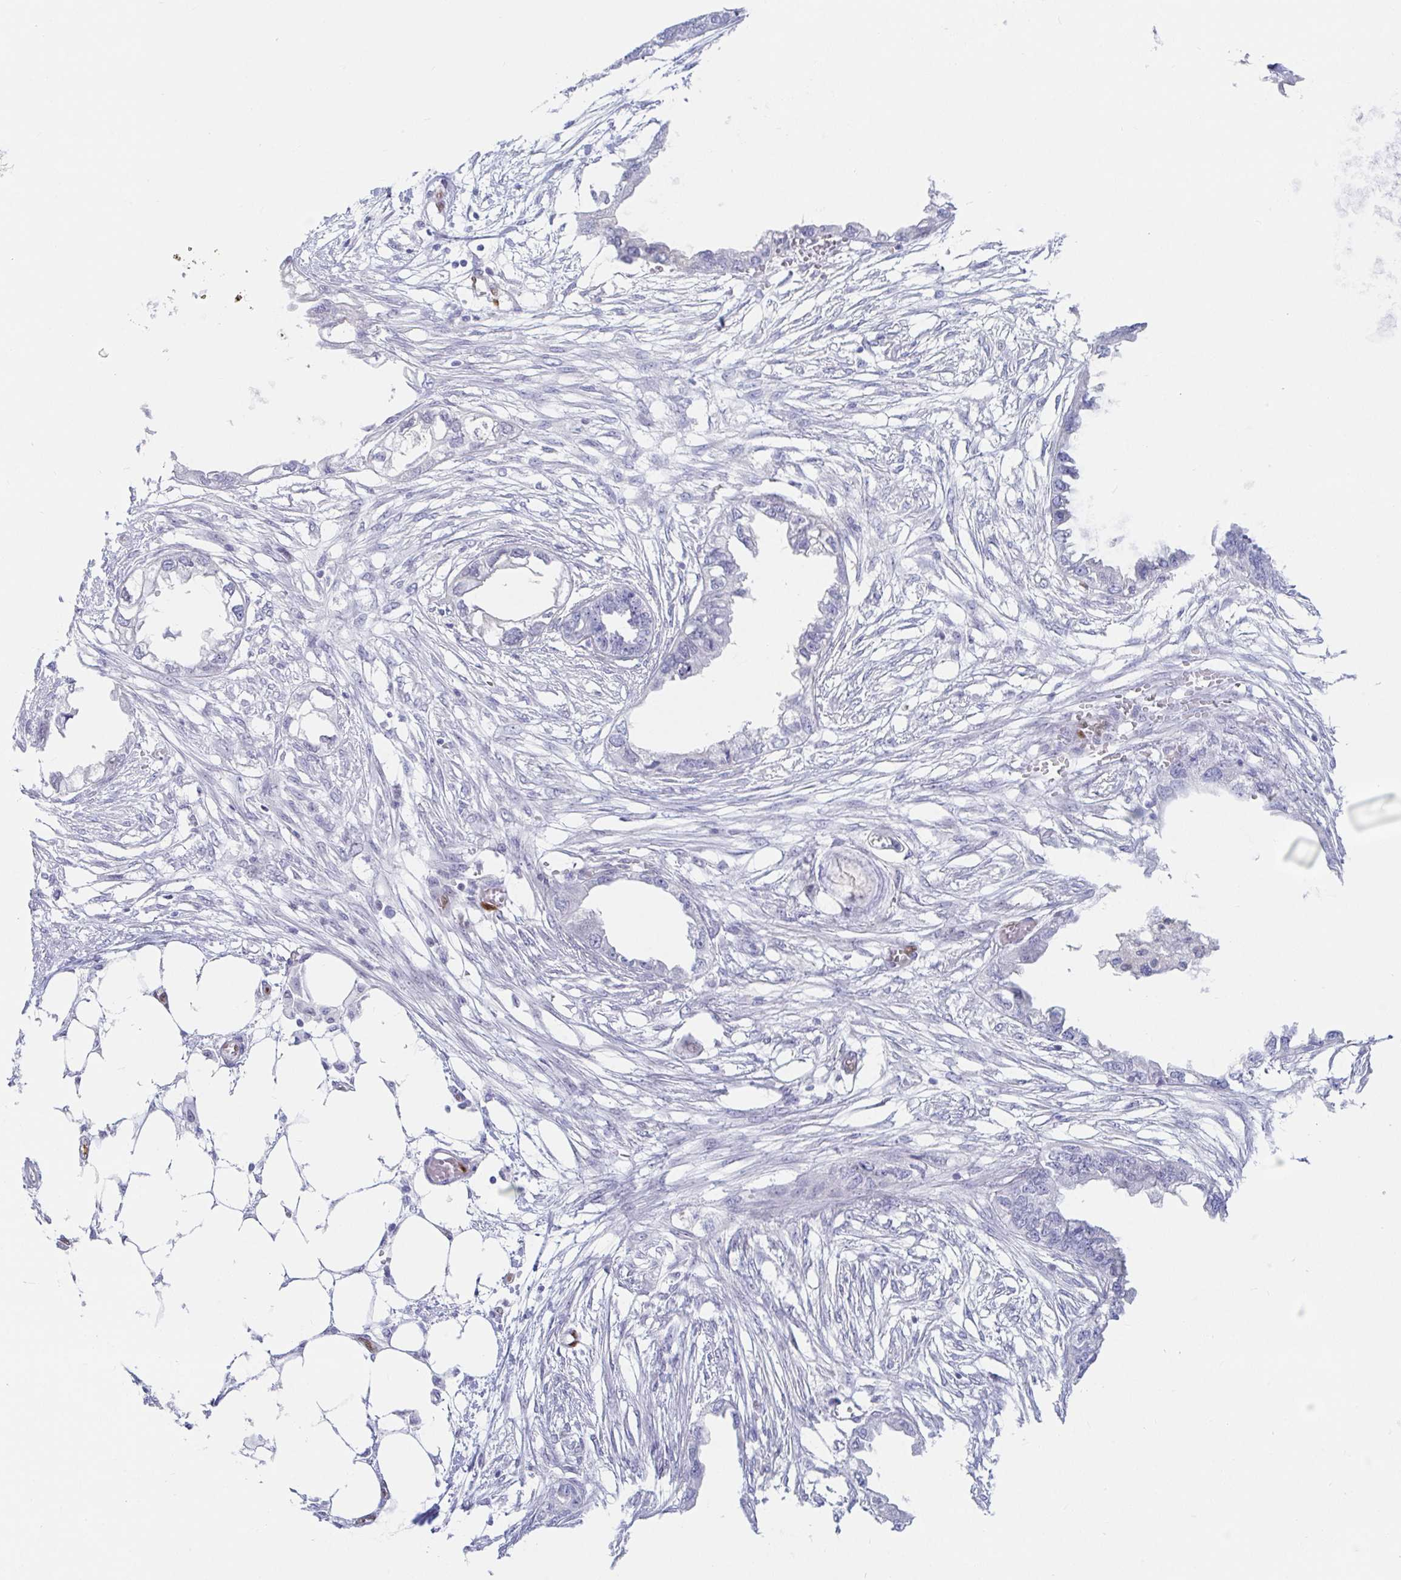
{"staining": {"intensity": "negative", "quantity": "none", "location": "none"}, "tissue": "endometrial cancer", "cell_type": "Tumor cells", "image_type": "cancer", "snomed": [{"axis": "morphology", "description": "Adenocarcinoma, NOS"}, {"axis": "morphology", "description": "Adenocarcinoma, metastatic, NOS"}, {"axis": "topography", "description": "Adipose tissue"}, {"axis": "topography", "description": "Endometrium"}], "caption": "There is no significant expression in tumor cells of endometrial cancer (metastatic adenocarcinoma).", "gene": "HINFP", "patient": {"sex": "female", "age": 67}}